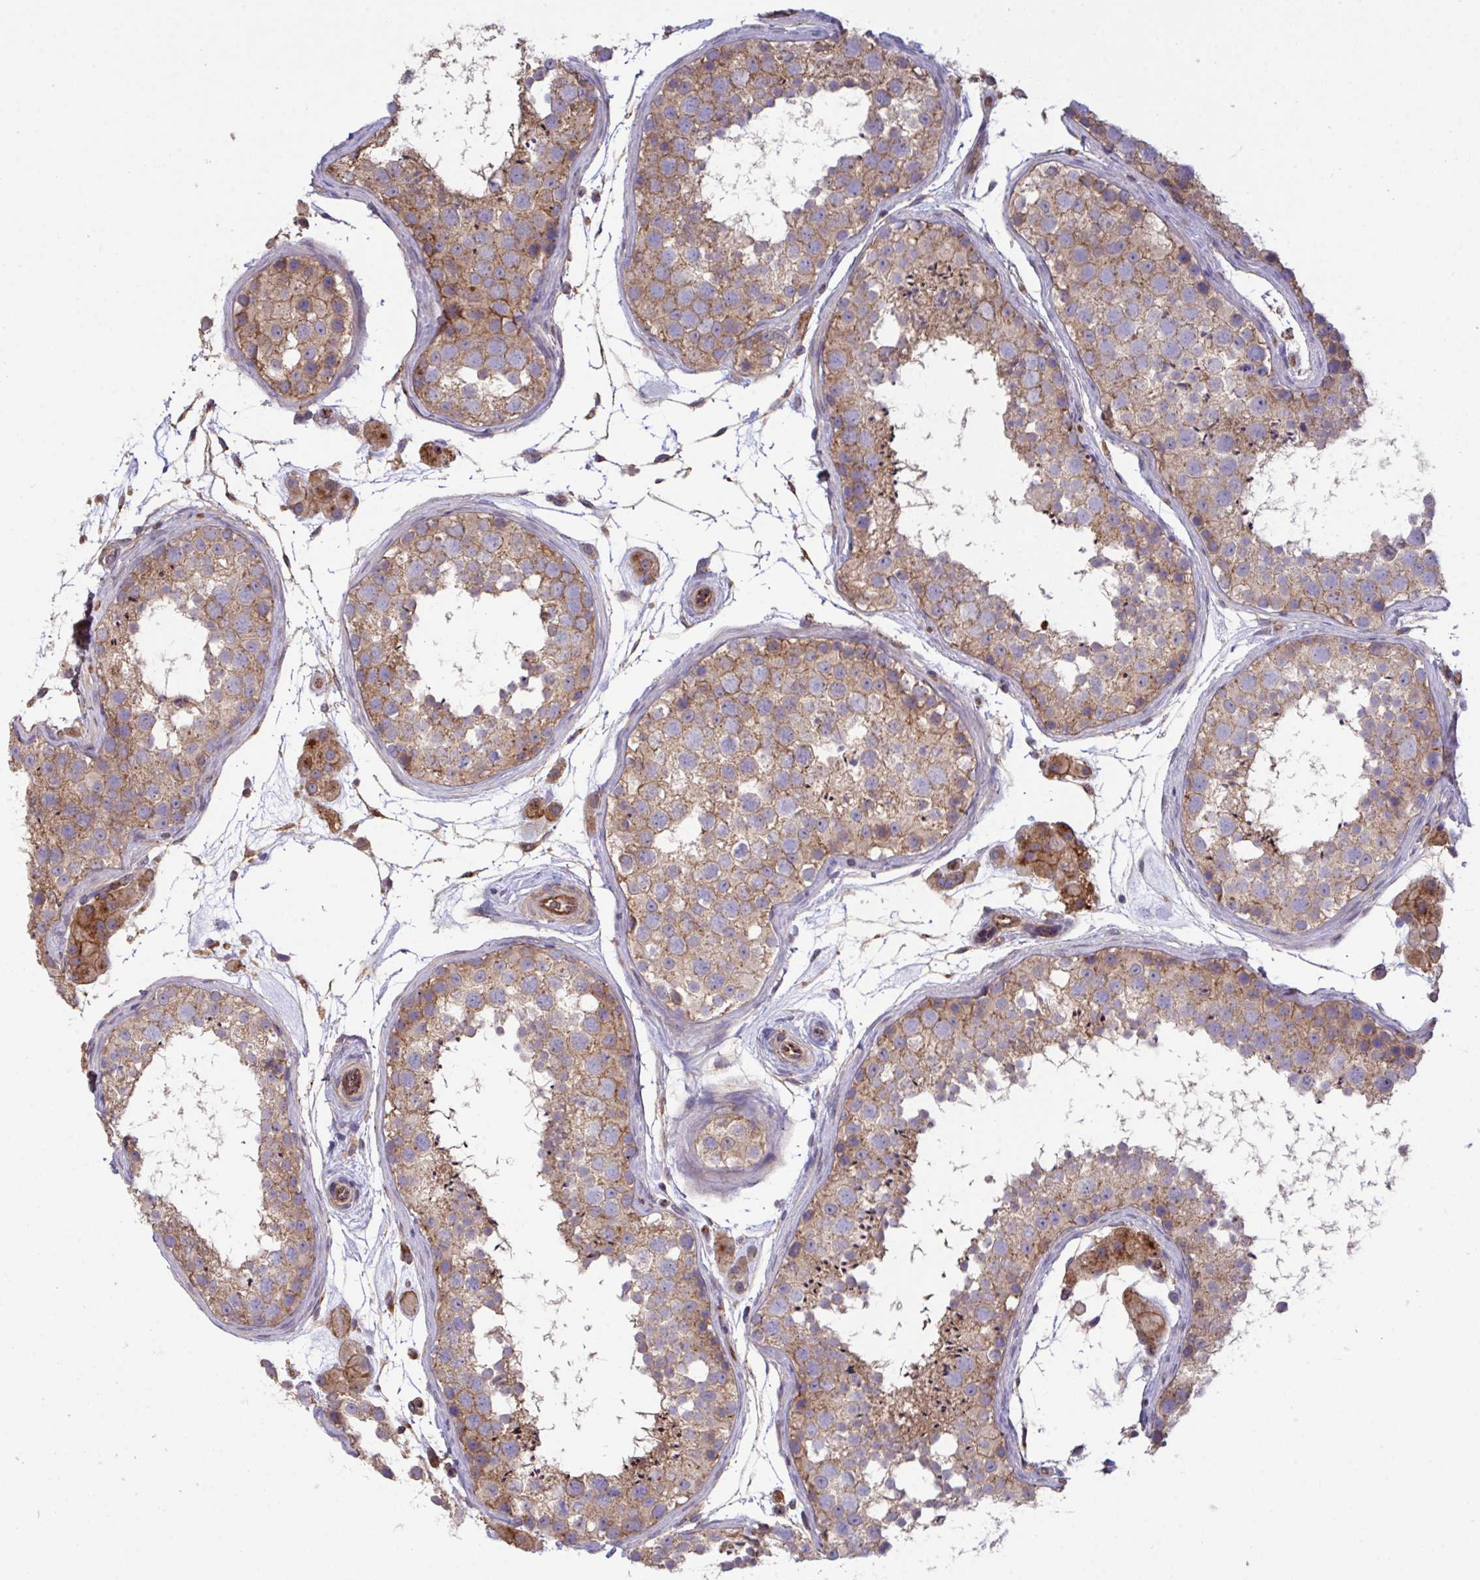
{"staining": {"intensity": "moderate", "quantity": "25%-75%", "location": "cytoplasmic/membranous"}, "tissue": "testis", "cell_type": "Cells in seminiferous ducts", "image_type": "normal", "snomed": [{"axis": "morphology", "description": "Normal tissue, NOS"}, {"axis": "topography", "description": "Testis"}], "caption": "Protein expression analysis of benign human testis reveals moderate cytoplasmic/membranous expression in about 25%-75% of cells in seminiferous ducts. (brown staining indicates protein expression, while blue staining denotes nuclei).", "gene": "C4orf36", "patient": {"sex": "male", "age": 41}}